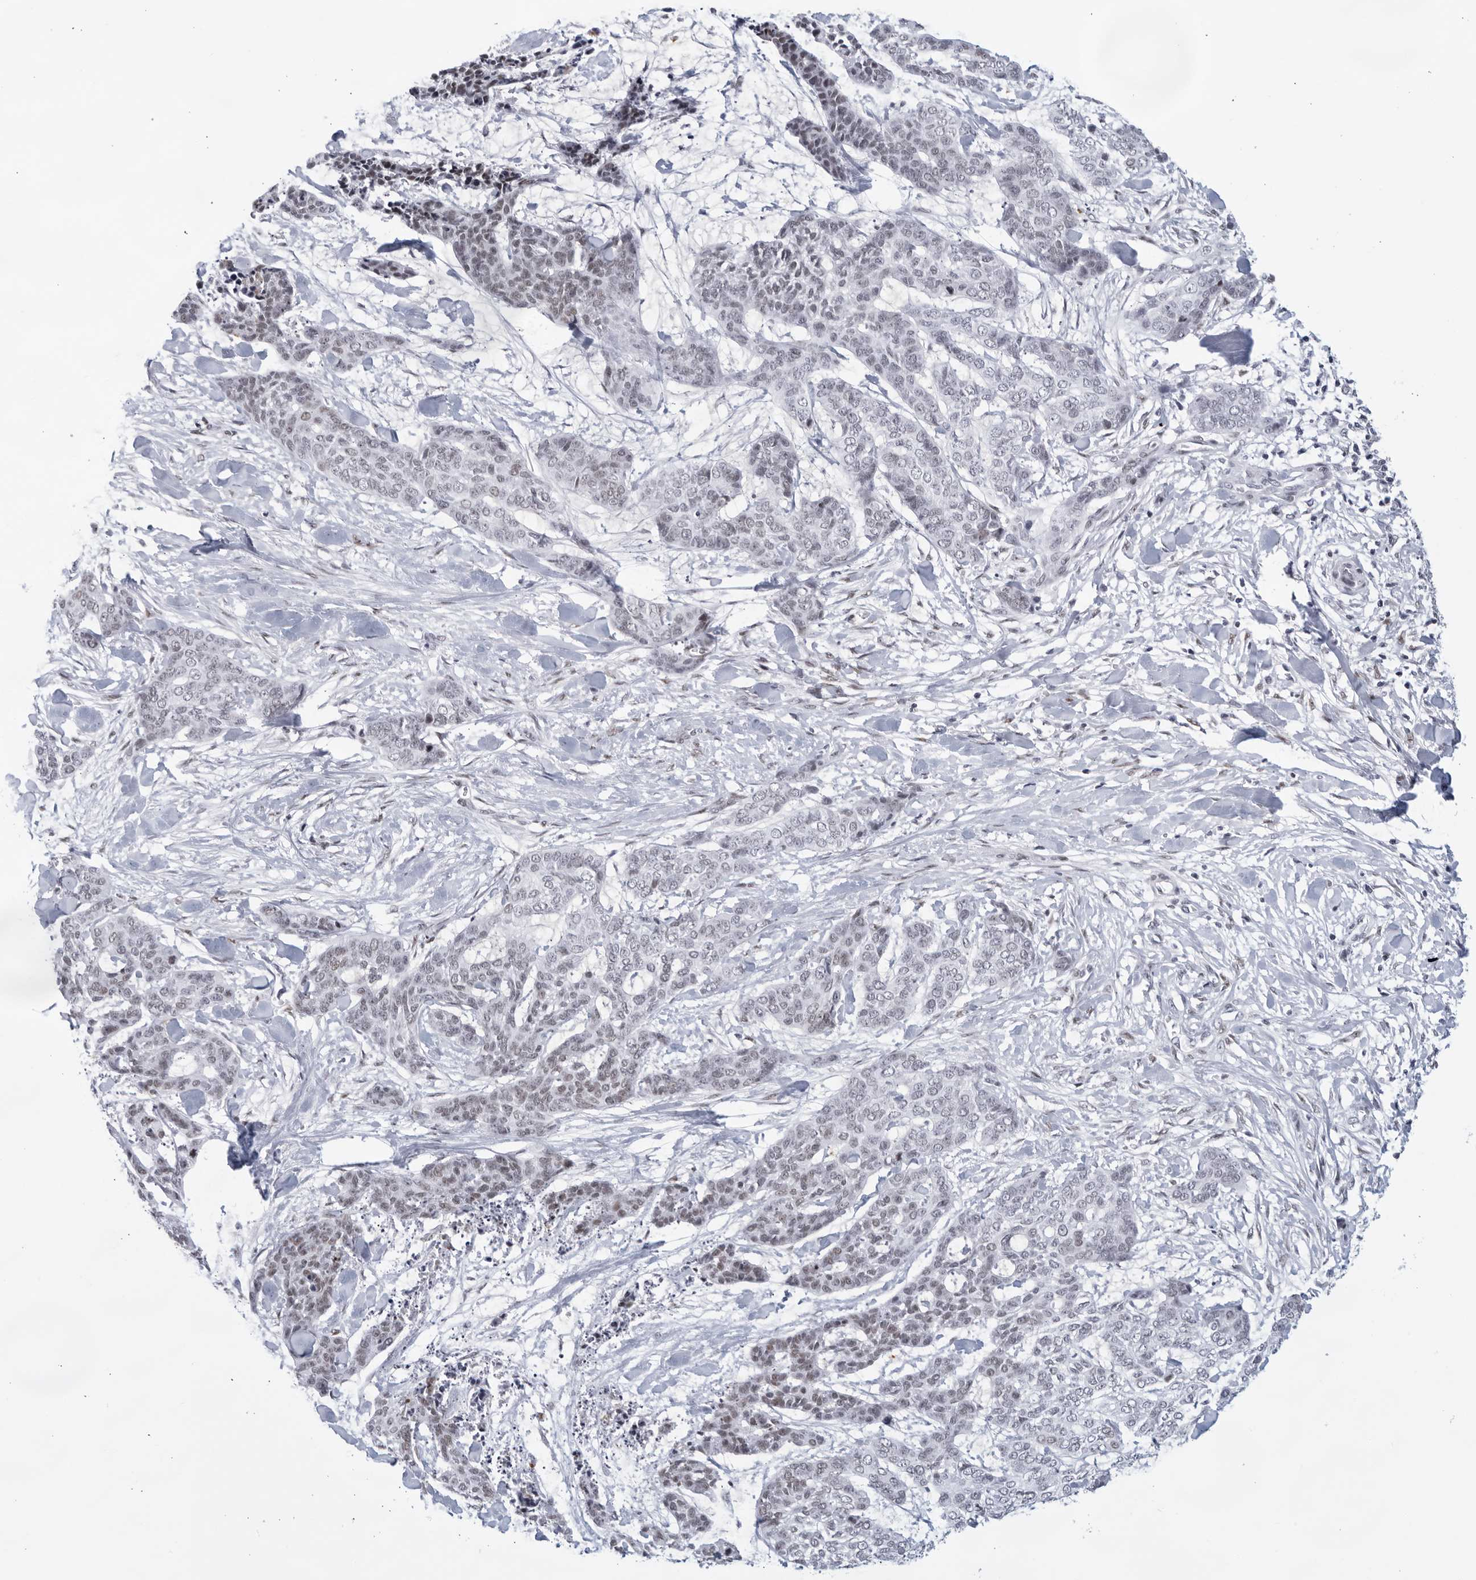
{"staining": {"intensity": "weak", "quantity": "25%-75%", "location": "nuclear"}, "tissue": "skin cancer", "cell_type": "Tumor cells", "image_type": "cancer", "snomed": [{"axis": "morphology", "description": "Basal cell carcinoma"}, {"axis": "topography", "description": "Skin"}], "caption": "A brown stain highlights weak nuclear positivity of a protein in human basal cell carcinoma (skin) tumor cells. Using DAB (brown) and hematoxylin (blue) stains, captured at high magnification using brightfield microscopy.", "gene": "HP1BP3", "patient": {"sex": "female", "age": 64}}